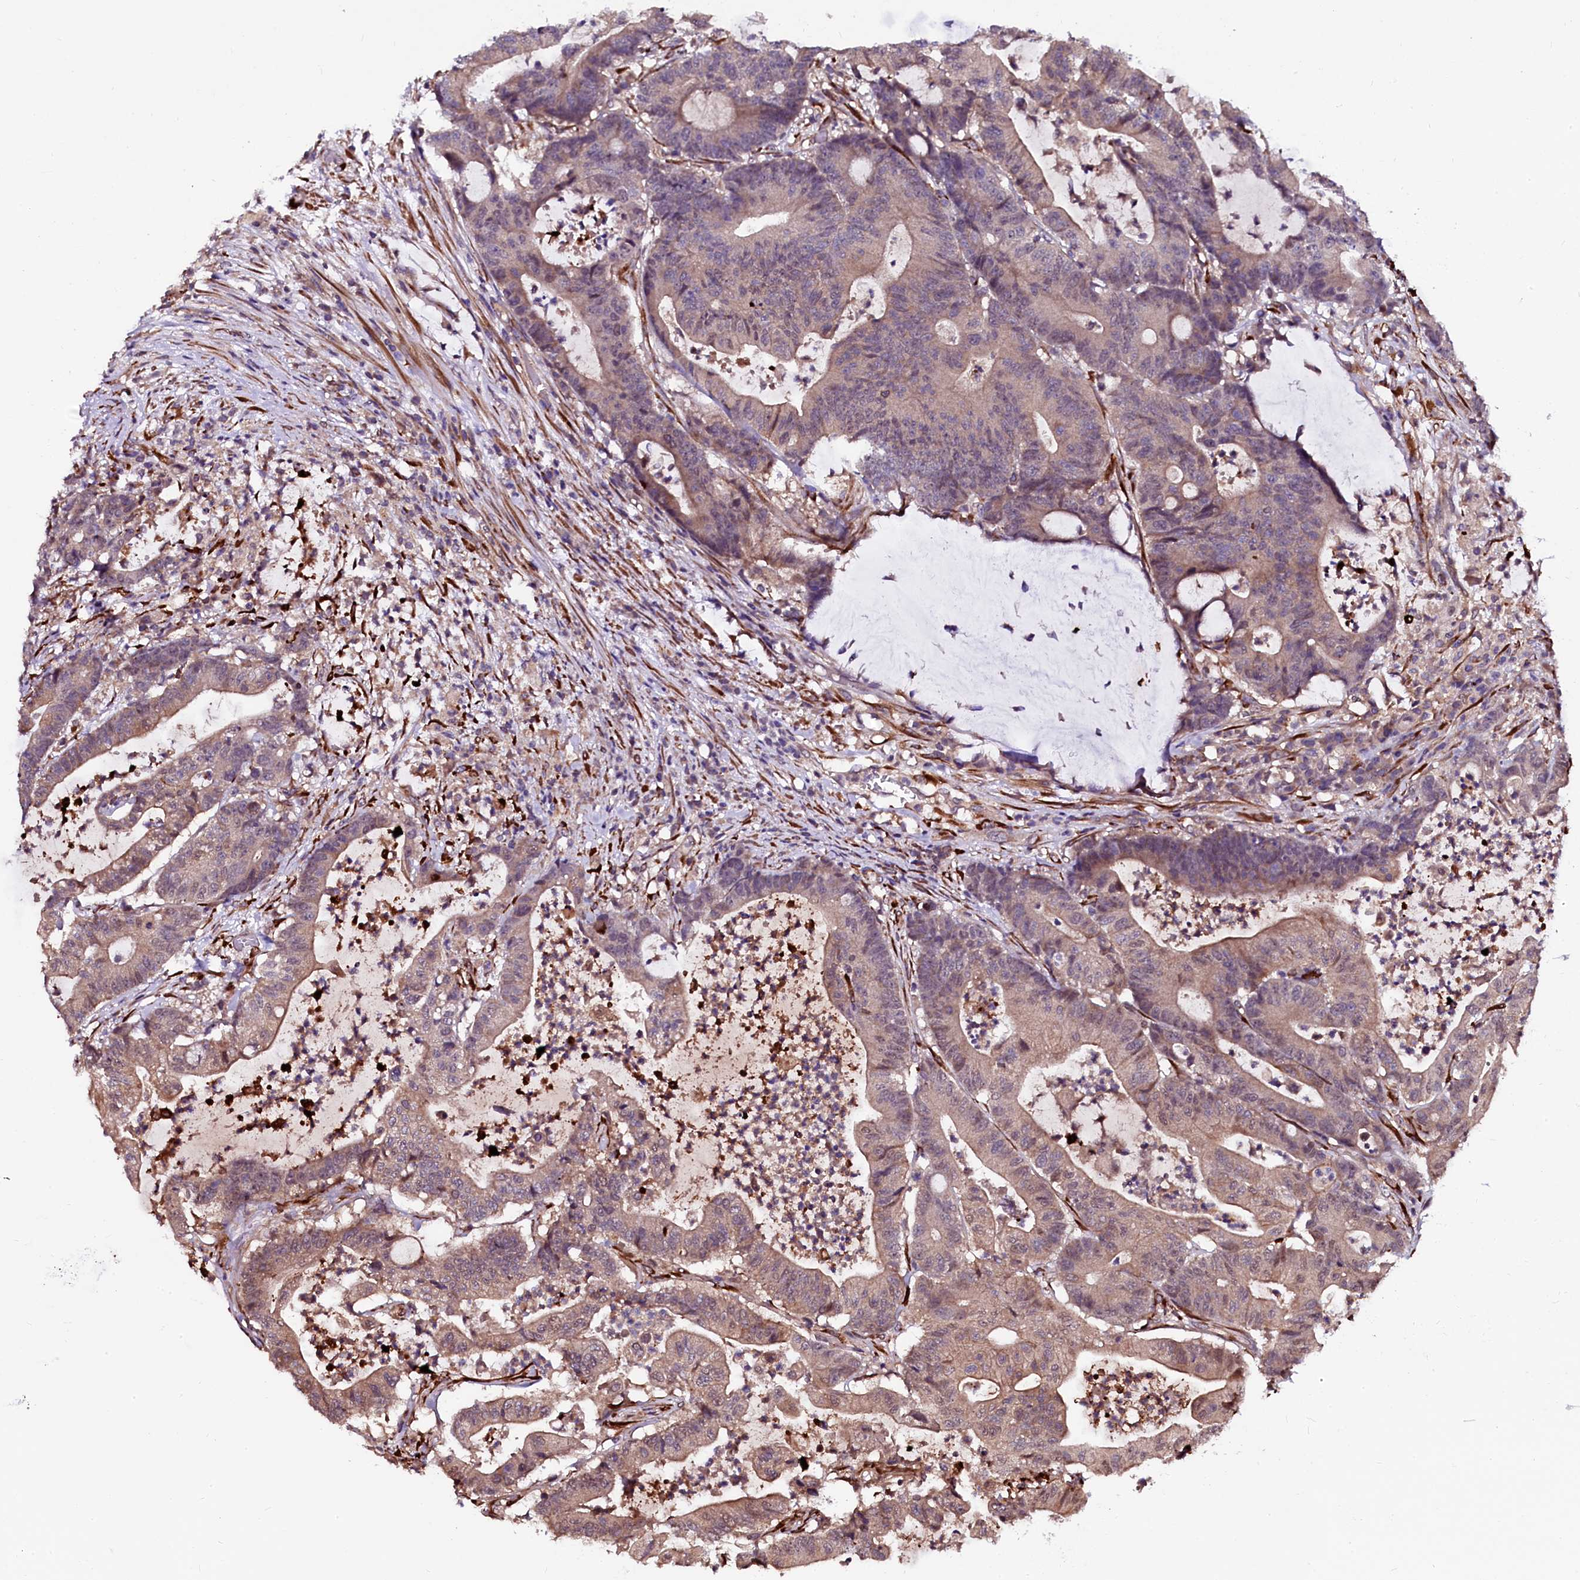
{"staining": {"intensity": "weak", "quantity": "25%-75%", "location": "cytoplasmic/membranous"}, "tissue": "colorectal cancer", "cell_type": "Tumor cells", "image_type": "cancer", "snomed": [{"axis": "morphology", "description": "Adenocarcinoma, NOS"}, {"axis": "topography", "description": "Colon"}], "caption": "A brown stain labels weak cytoplasmic/membranous positivity of a protein in human colorectal cancer tumor cells.", "gene": "N4BP1", "patient": {"sex": "female", "age": 84}}